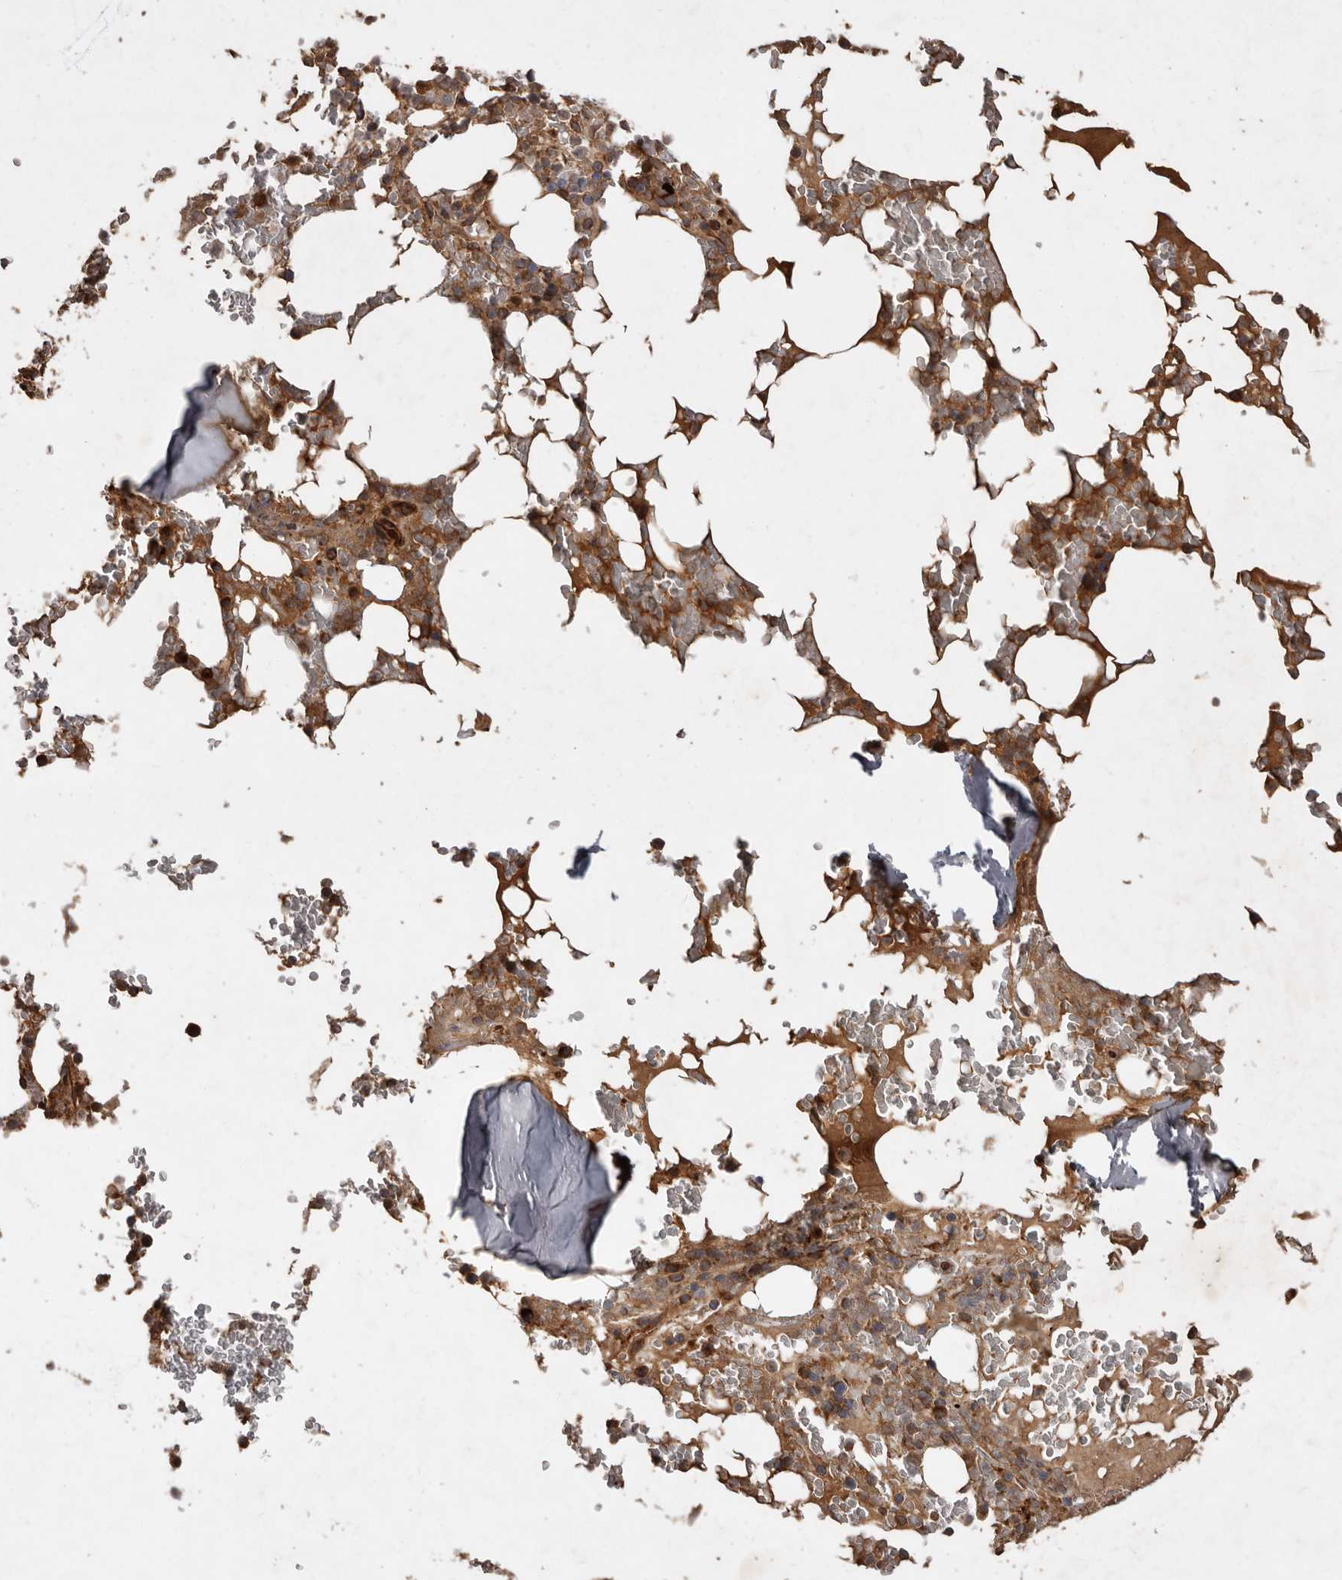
{"staining": {"intensity": "moderate", "quantity": ">75%", "location": "cytoplasmic/membranous"}, "tissue": "bone marrow", "cell_type": "Hematopoietic cells", "image_type": "normal", "snomed": [{"axis": "morphology", "description": "Normal tissue, NOS"}, {"axis": "topography", "description": "Bone marrow"}], "caption": "Brown immunohistochemical staining in normal bone marrow reveals moderate cytoplasmic/membranous staining in approximately >75% of hematopoietic cells. (Stains: DAB (3,3'-diaminobenzidine) in brown, nuclei in blue, Microscopy: brightfield microscopy at high magnification).", "gene": "STK36", "patient": {"sex": "male", "age": 58}}